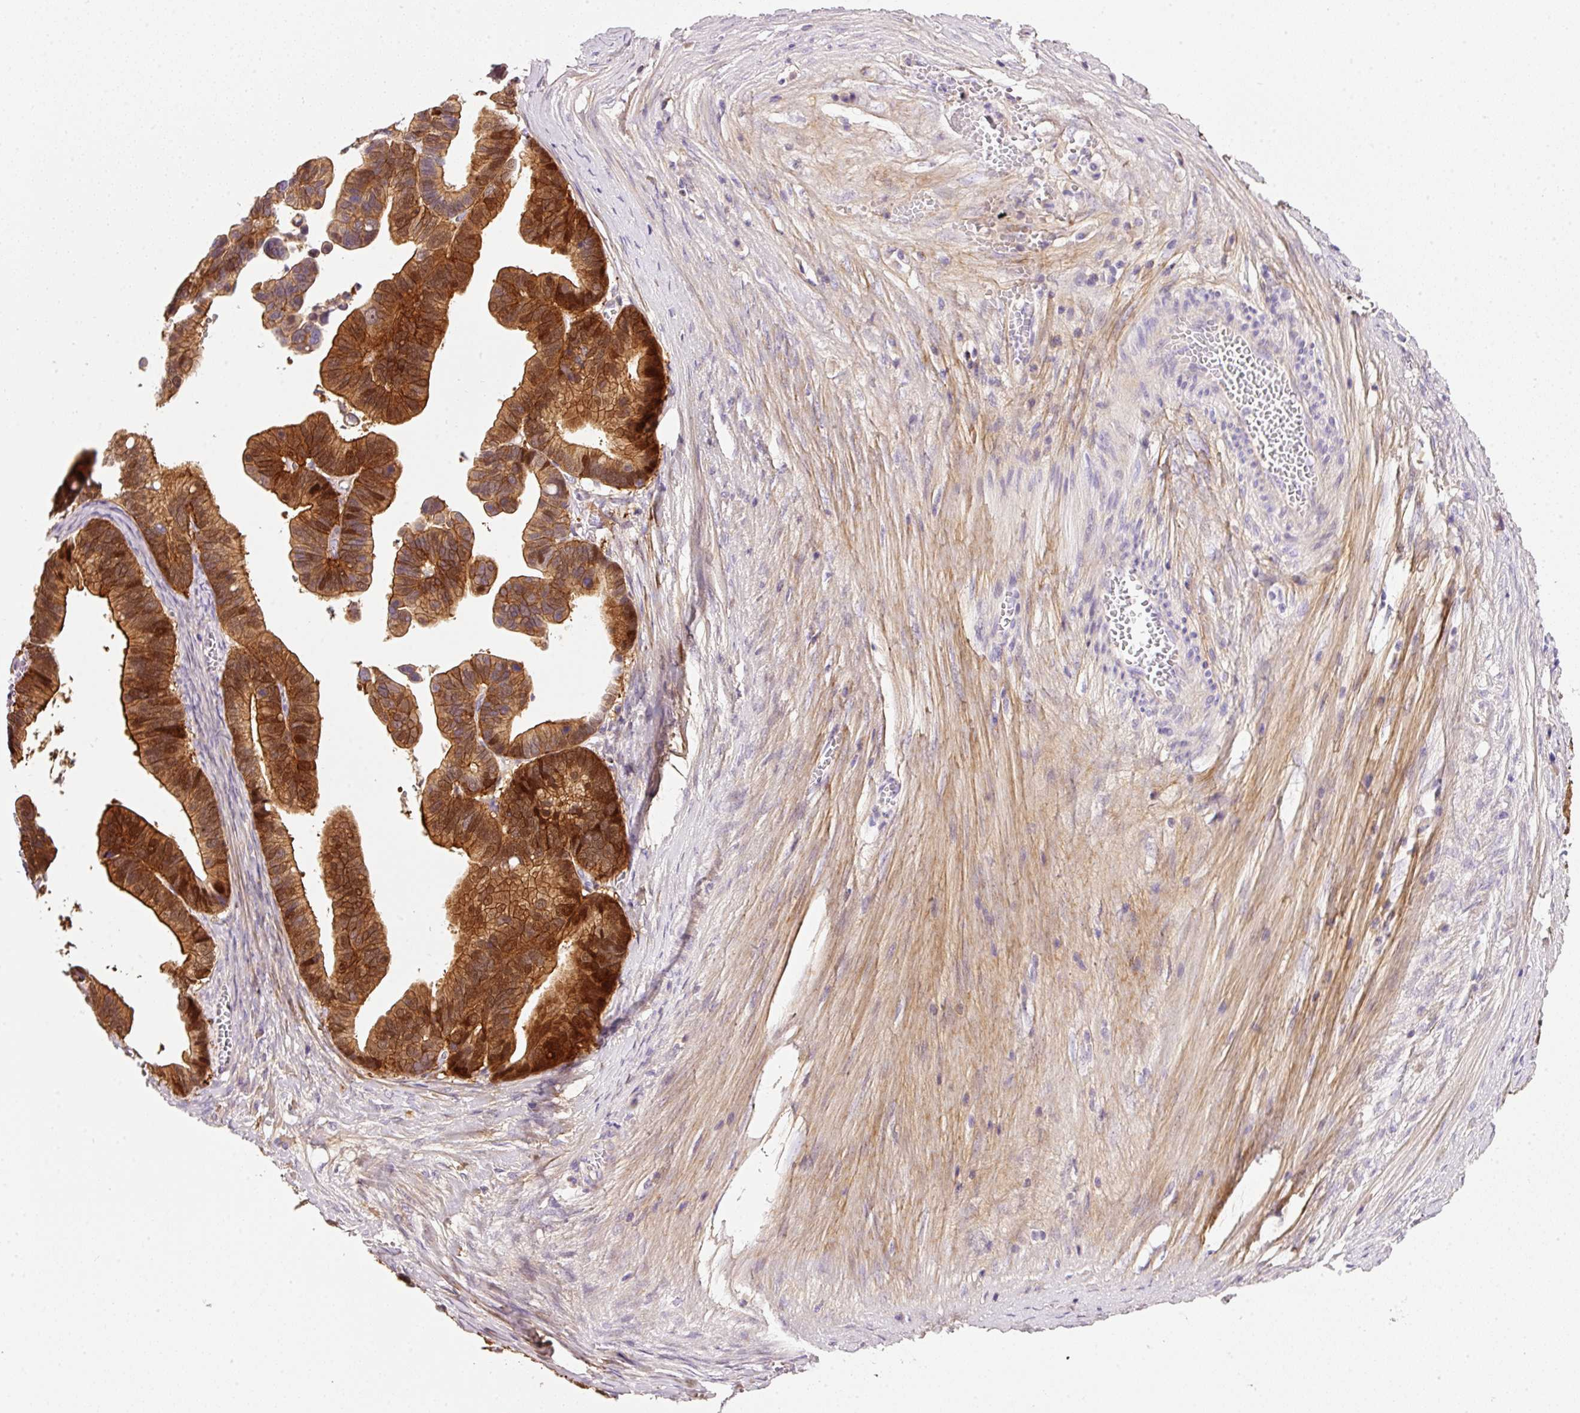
{"staining": {"intensity": "strong", "quantity": "25%-75%", "location": "cytoplasmic/membranous"}, "tissue": "ovarian cancer", "cell_type": "Tumor cells", "image_type": "cancer", "snomed": [{"axis": "morphology", "description": "Cystadenocarcinoma, serous, NOS"}, {"axis": "topography", "description": "Ovary"}], "caption": "This image reveals IHC staining of ovarian serous cystadenocarcinoma, with high strong cytoplasmic/membranous staining in approximately 25%-75% of tumor cells.", "gene": "SOS2", "patient": {"sex": "female", "age": 56}}